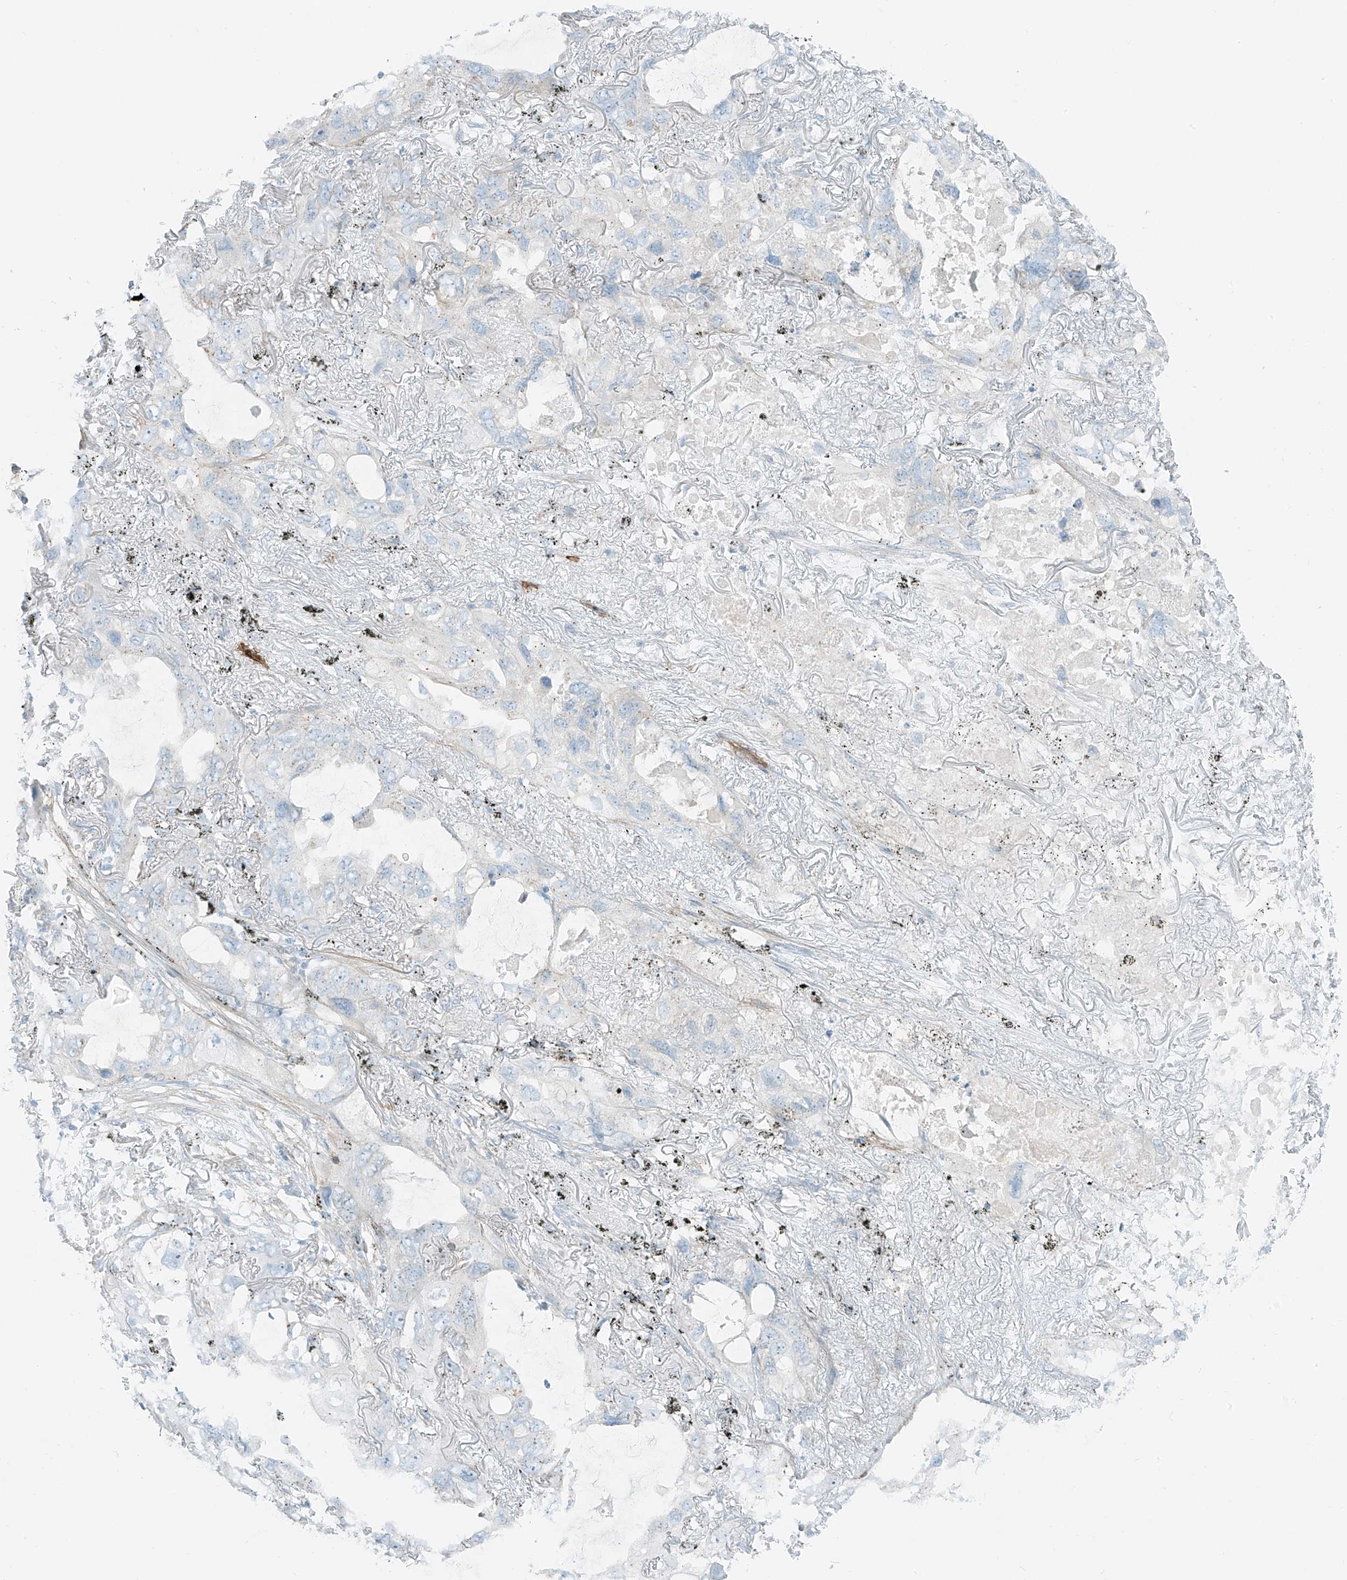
{"staining": {"intensity": "negative", "quantity": "none", "location": "none"}, "tissue": "lung cancer", "cell_type": "Tumor cells", "image_type": "cancer", "snomed": [{"axis": "morphology", "description": "Squamous cell carcinoma, NOS"}, {"axis": "topography", "description": "Lung"}], "caption": "The IHC image has no significant positivity in tumor cells of squamous cell carcinoma (lung) tissue. Brightfield microscopy of IHC stained with DAB (3,3'-diaminobenzidine) (brown) and hematoxylin (blue), captured at high magnification.", "gene": "SMCP", "patient": {"sex": "female", "age": 73}}